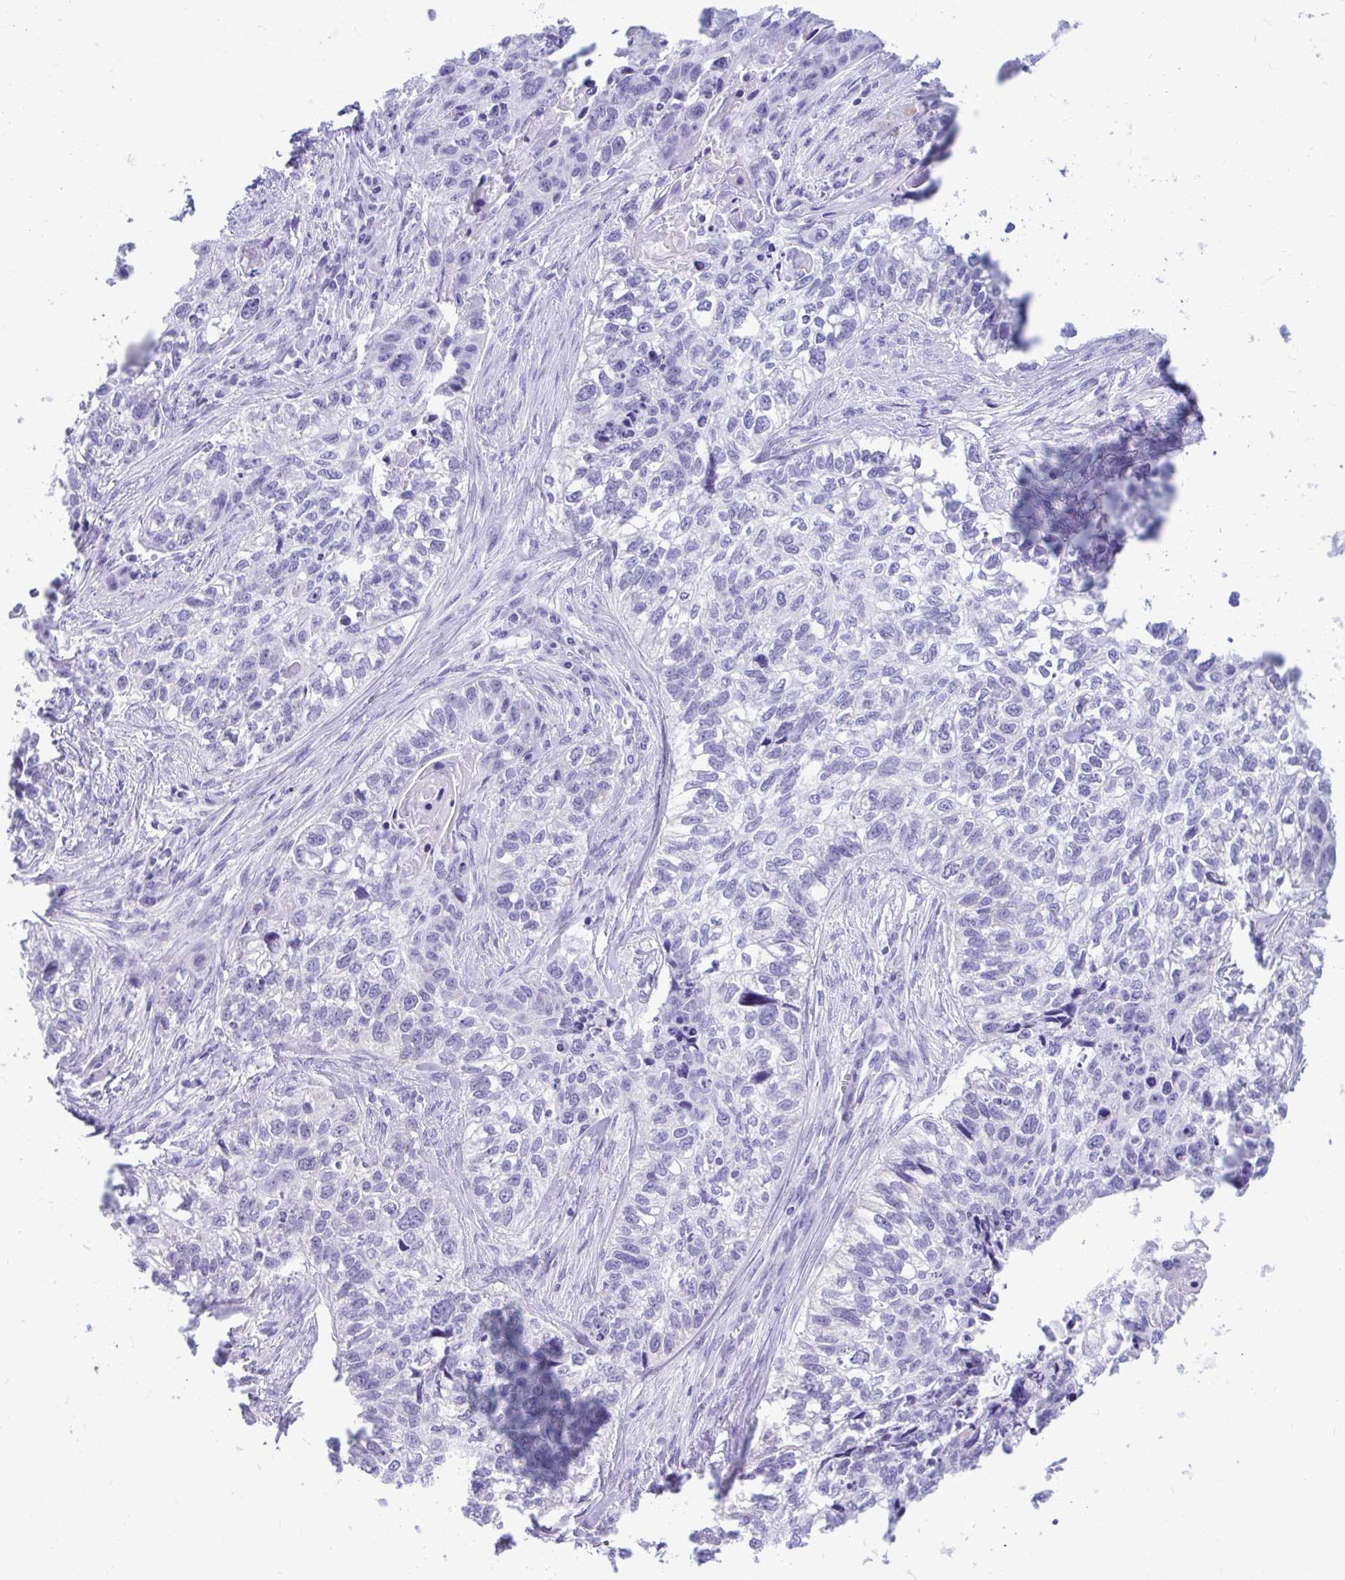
{"staining": {"intensity": "negative", "quantity": "none", "location": "none"}, "tissue": "lung cancer", "cell_type": "Tumor cells", "image_type": "cancer", "snomed": [{"axis": "morphology", "description": "Squamous cell carcinoma, NOS"}, {"axis": "topography", "description": "Lung"}], "caption": "There is no significant staining in tumor cells of squamous cell carcinoma (lung).", "gene": "SHISA8", "patient": {"sex": "male", "age": 74}}